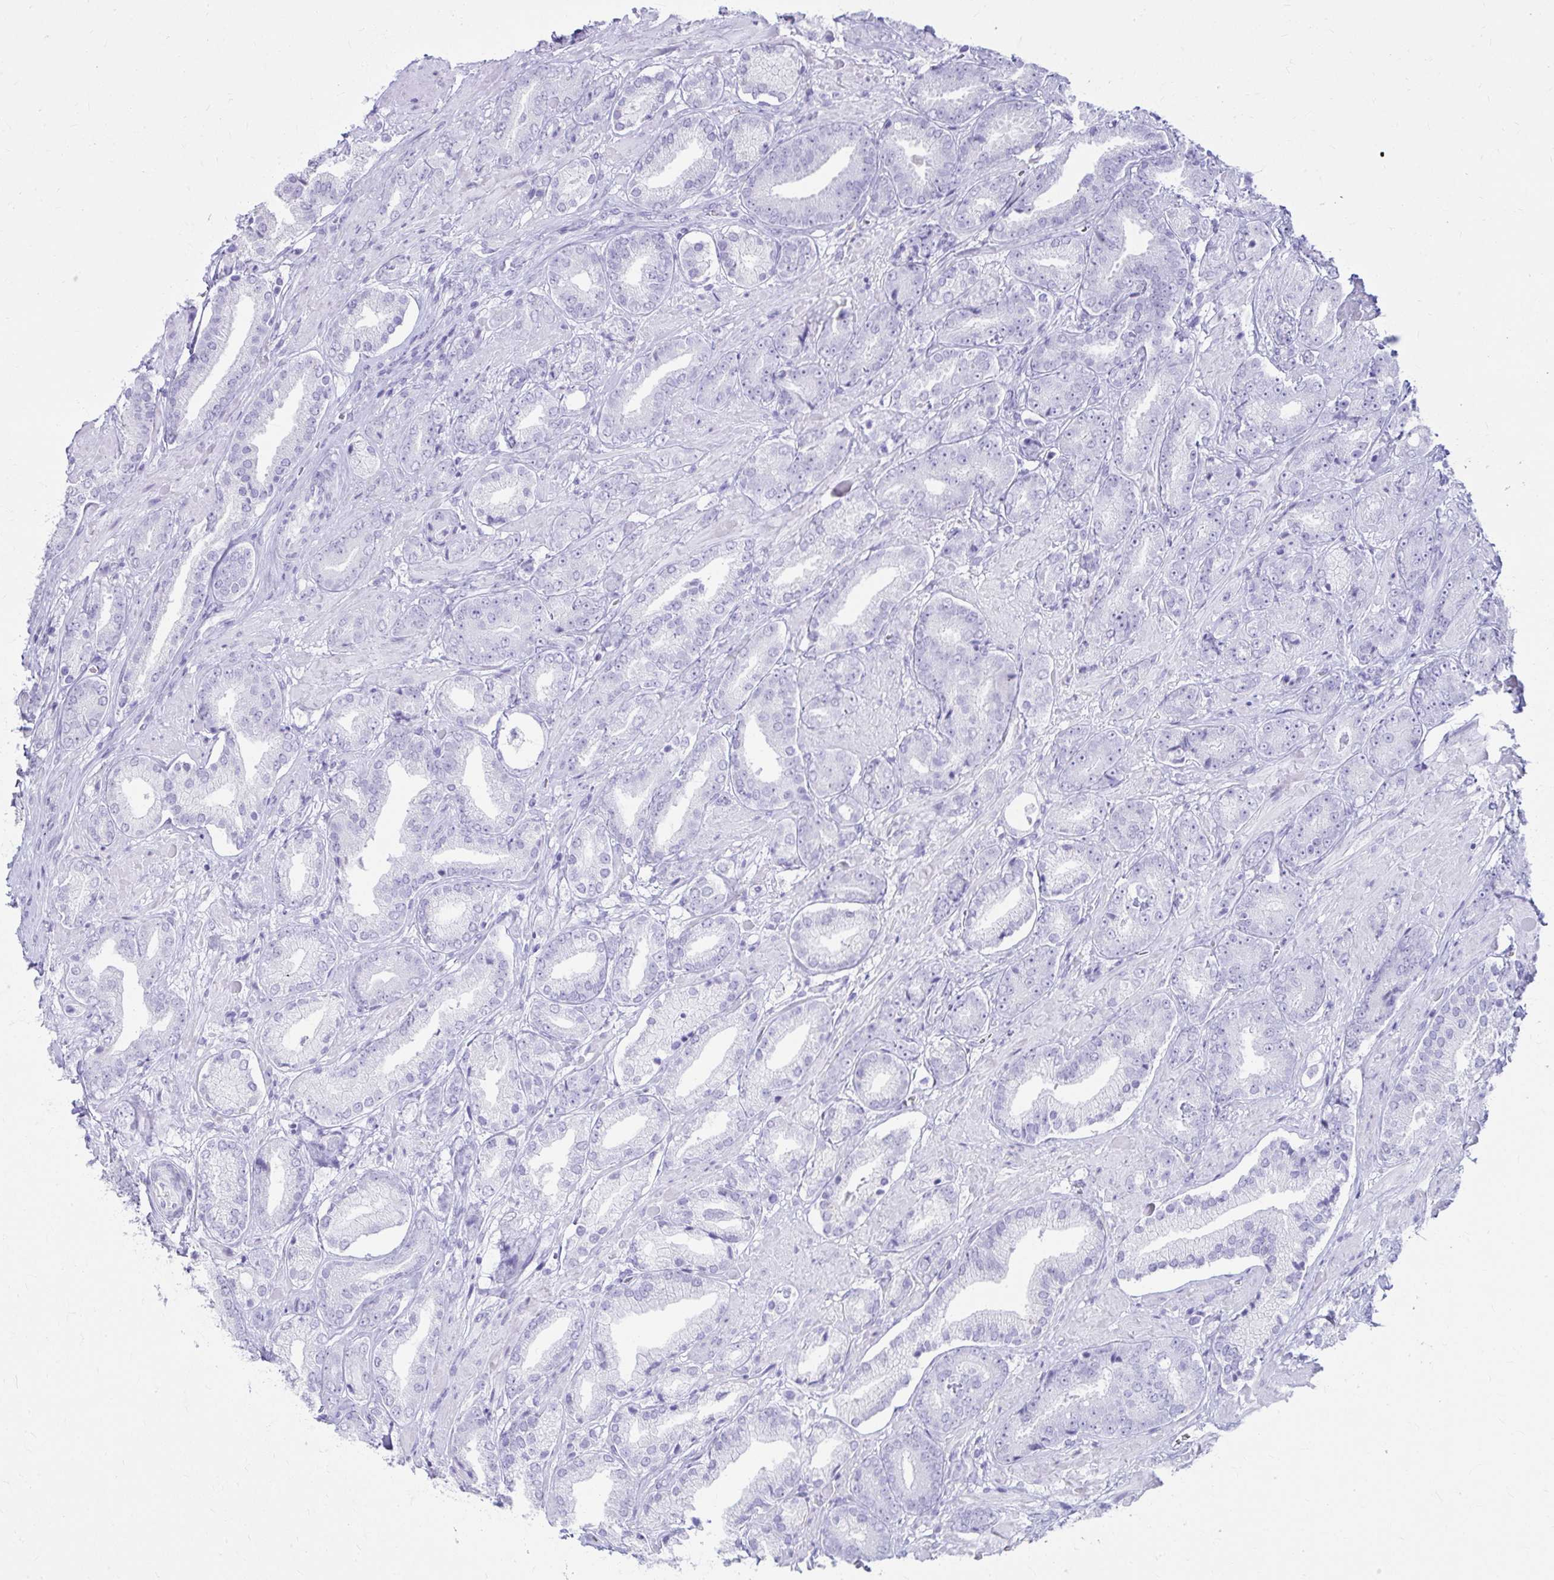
{"staining": {"intensity": "negative", "quantity": "none", "location": "none"}, "tissue": "prostate cancer", "cell_type": "Tumor cells", "image_type": "cancer", "snomed": [{"axis": "morphology", "description": "Adenocarcinoma, High grade"}, {"axis": "topography", "description": "Prostate"}], "caption": "Immunohistochemistry of prostate cancer (high-grade adenocarcinoma) displays no staining in tumor cells.", "gene": "ATP4B", "patient": {"sex": "male", "age": 56}}